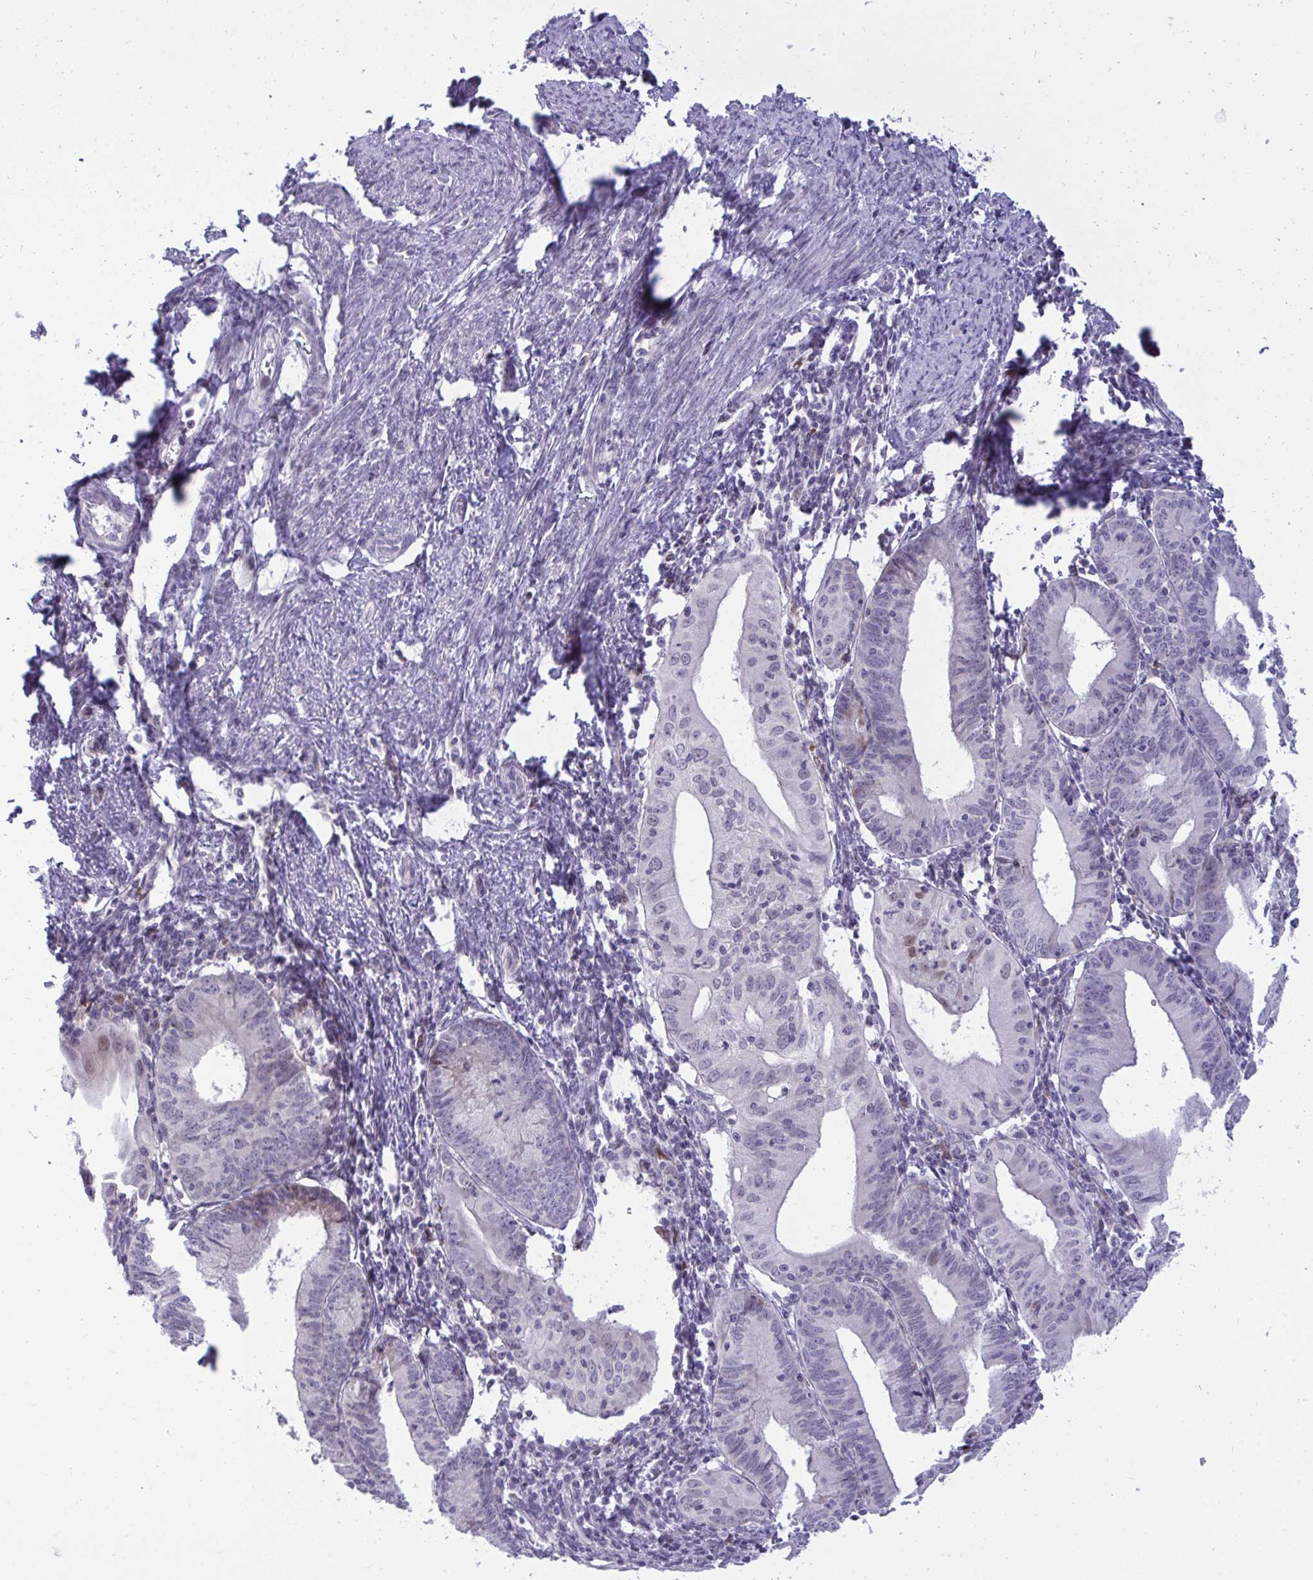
{"staining": {"intensity": "weak", "quantity": "<25%", "location": "nuclear"}, "tissue": "endometrial cancer", "cell_type": "Tumor cells", "image_type": "cancer", "snomed": [{"axis": "morphology", "description": "Adenocarcinoma, NOS"}, {"axis": "topography", "description": "Endometrium"}], "caption": "There is no significant expression in tumor cells of adenocarcinoma (endometrial).", "gene": "EPOP", "patient": {"sex": "female", "age": 60}}